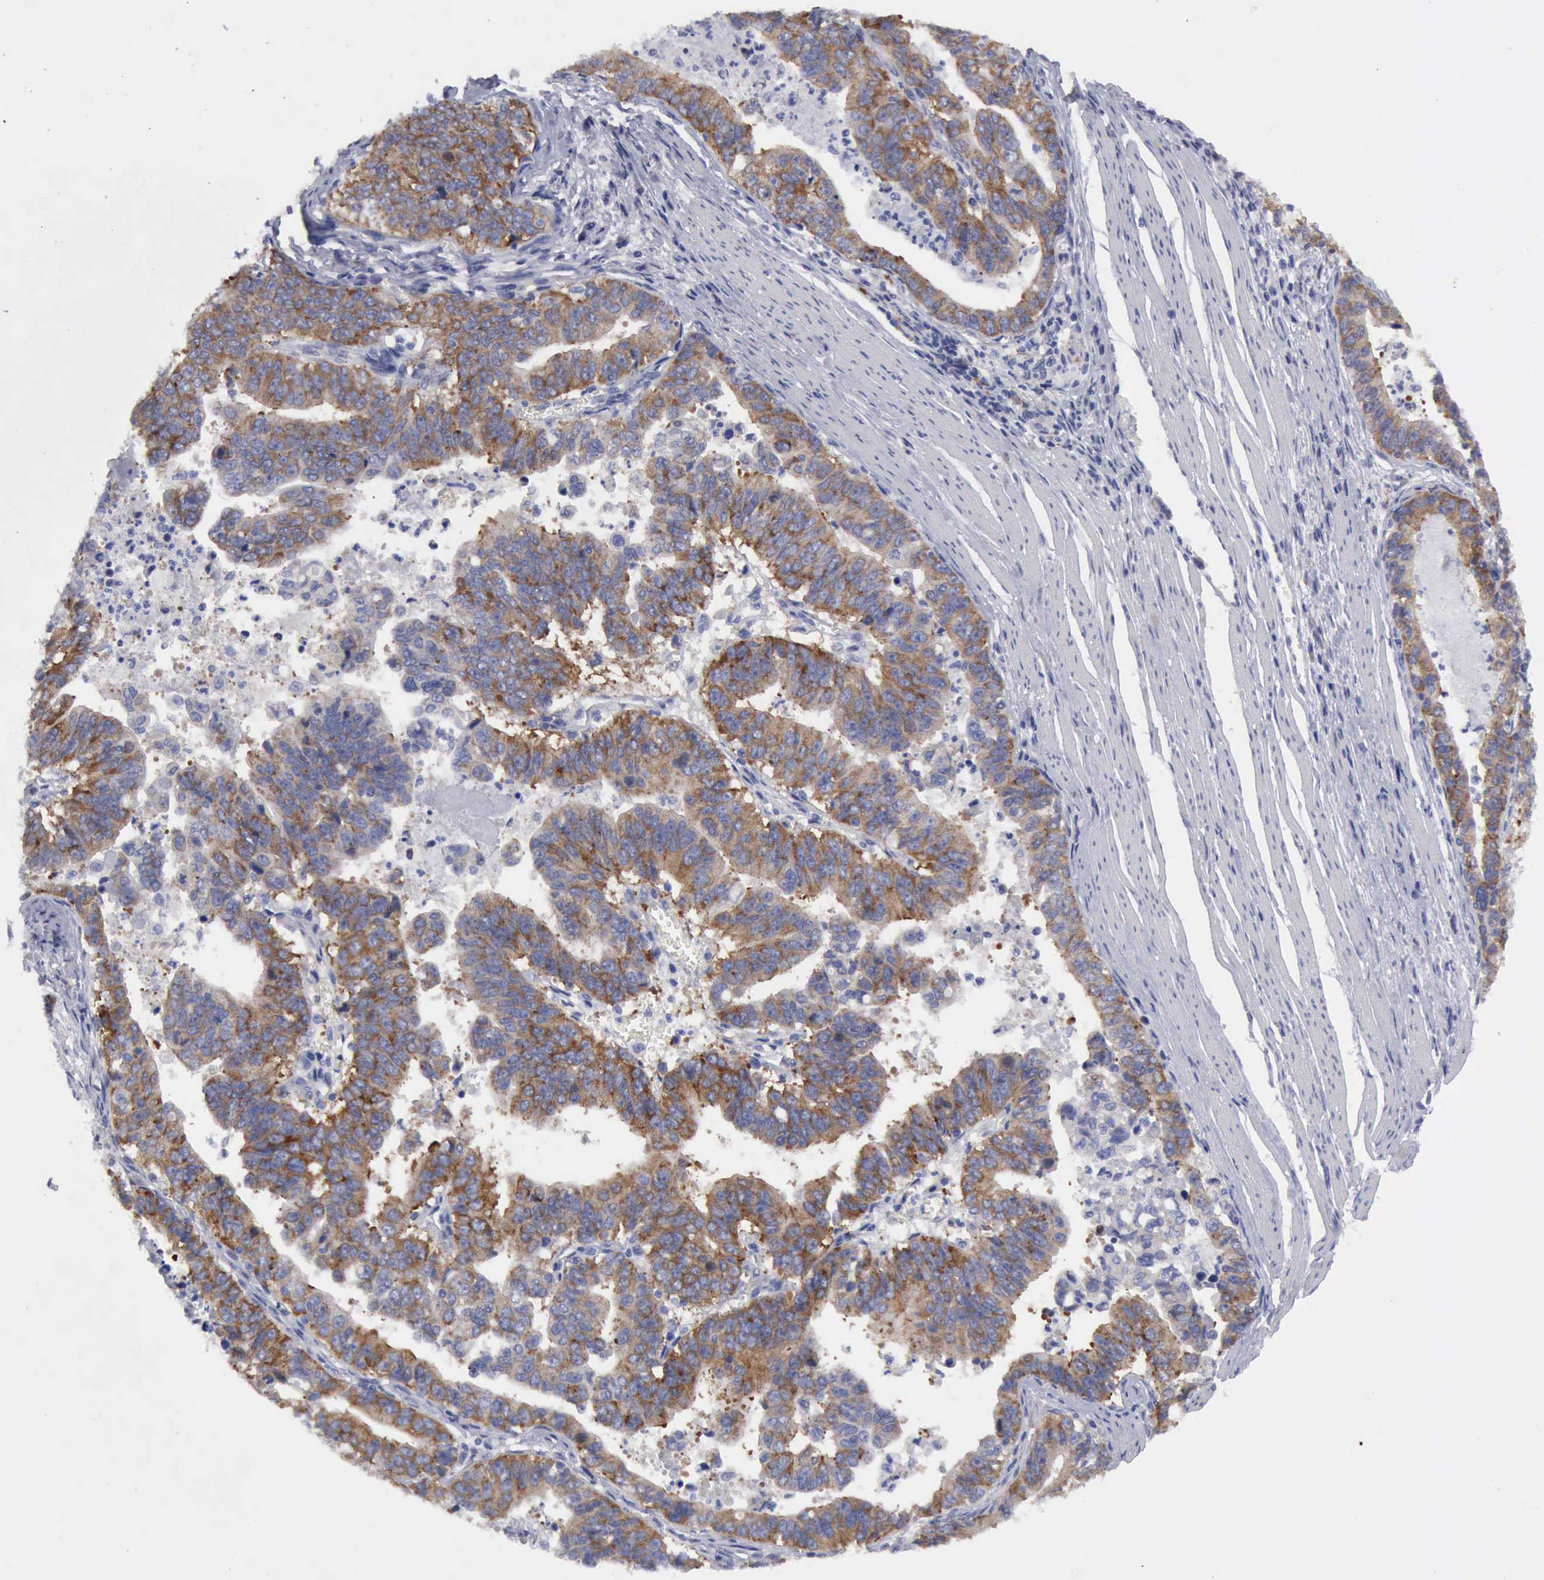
{"staining": {"intensity": "moderate", "quantity": ">75%", "location": "cytoplasmic/membranous"}, "tissue": "stomach cancer", "cell_type": "Tumor cells", "image_type": "cancer", "snomed": [{"axis": "morphology", "description": "Adenocarcinoma, NOS"}, {"axis": "topography", "description": "Stomach, upper"}], "caption": "This histopathology image demonstrates immunohistochemistry staining of adenocarcinoma (stomach), with medium moderate cytoplasmic/membranous staining in about >75% of tumor cells.", "gene": "TXLNG", "patient": {"sex": "female", "age": 50}}